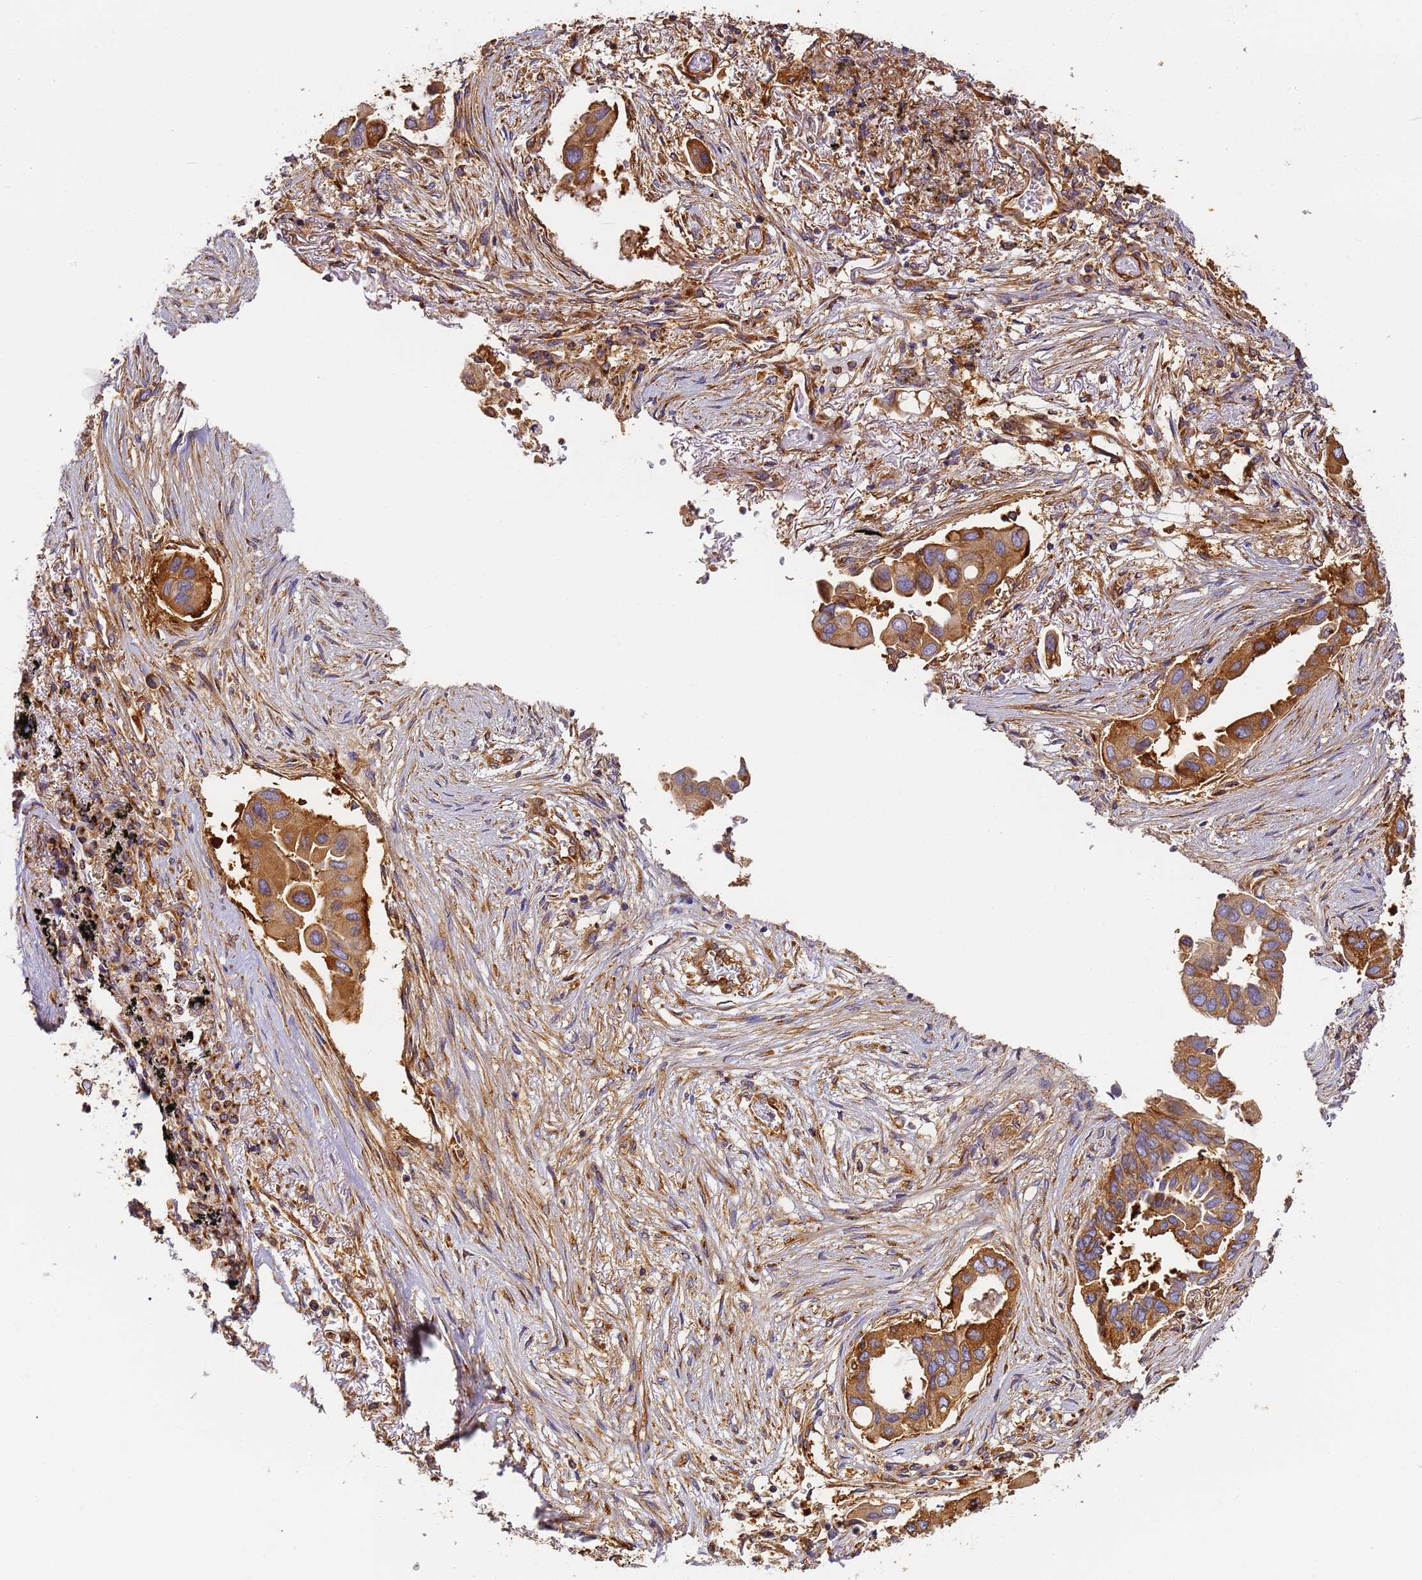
{"staining": {"intensity": "strong", "quantity": ">75%", "location": "cytoplasmic/membranous"}, "tissue": "lung cancer", "cell_type": "Tumor cells", "image_type": "cancer", "snomed": [{"axis": "morphology", "description": "Adenocarcinoma, NOS"}, {"axis": "topography", "description": "Lung"}], "caption": "Immunohistochemistry of human lung adenocarcinoma demonstrates high levels of strong cytoplasmic/membranous staining in about >75% of tumor cells.", "gene": "DYNC1I2", "patient": {"sex": "female", "age": 76}}